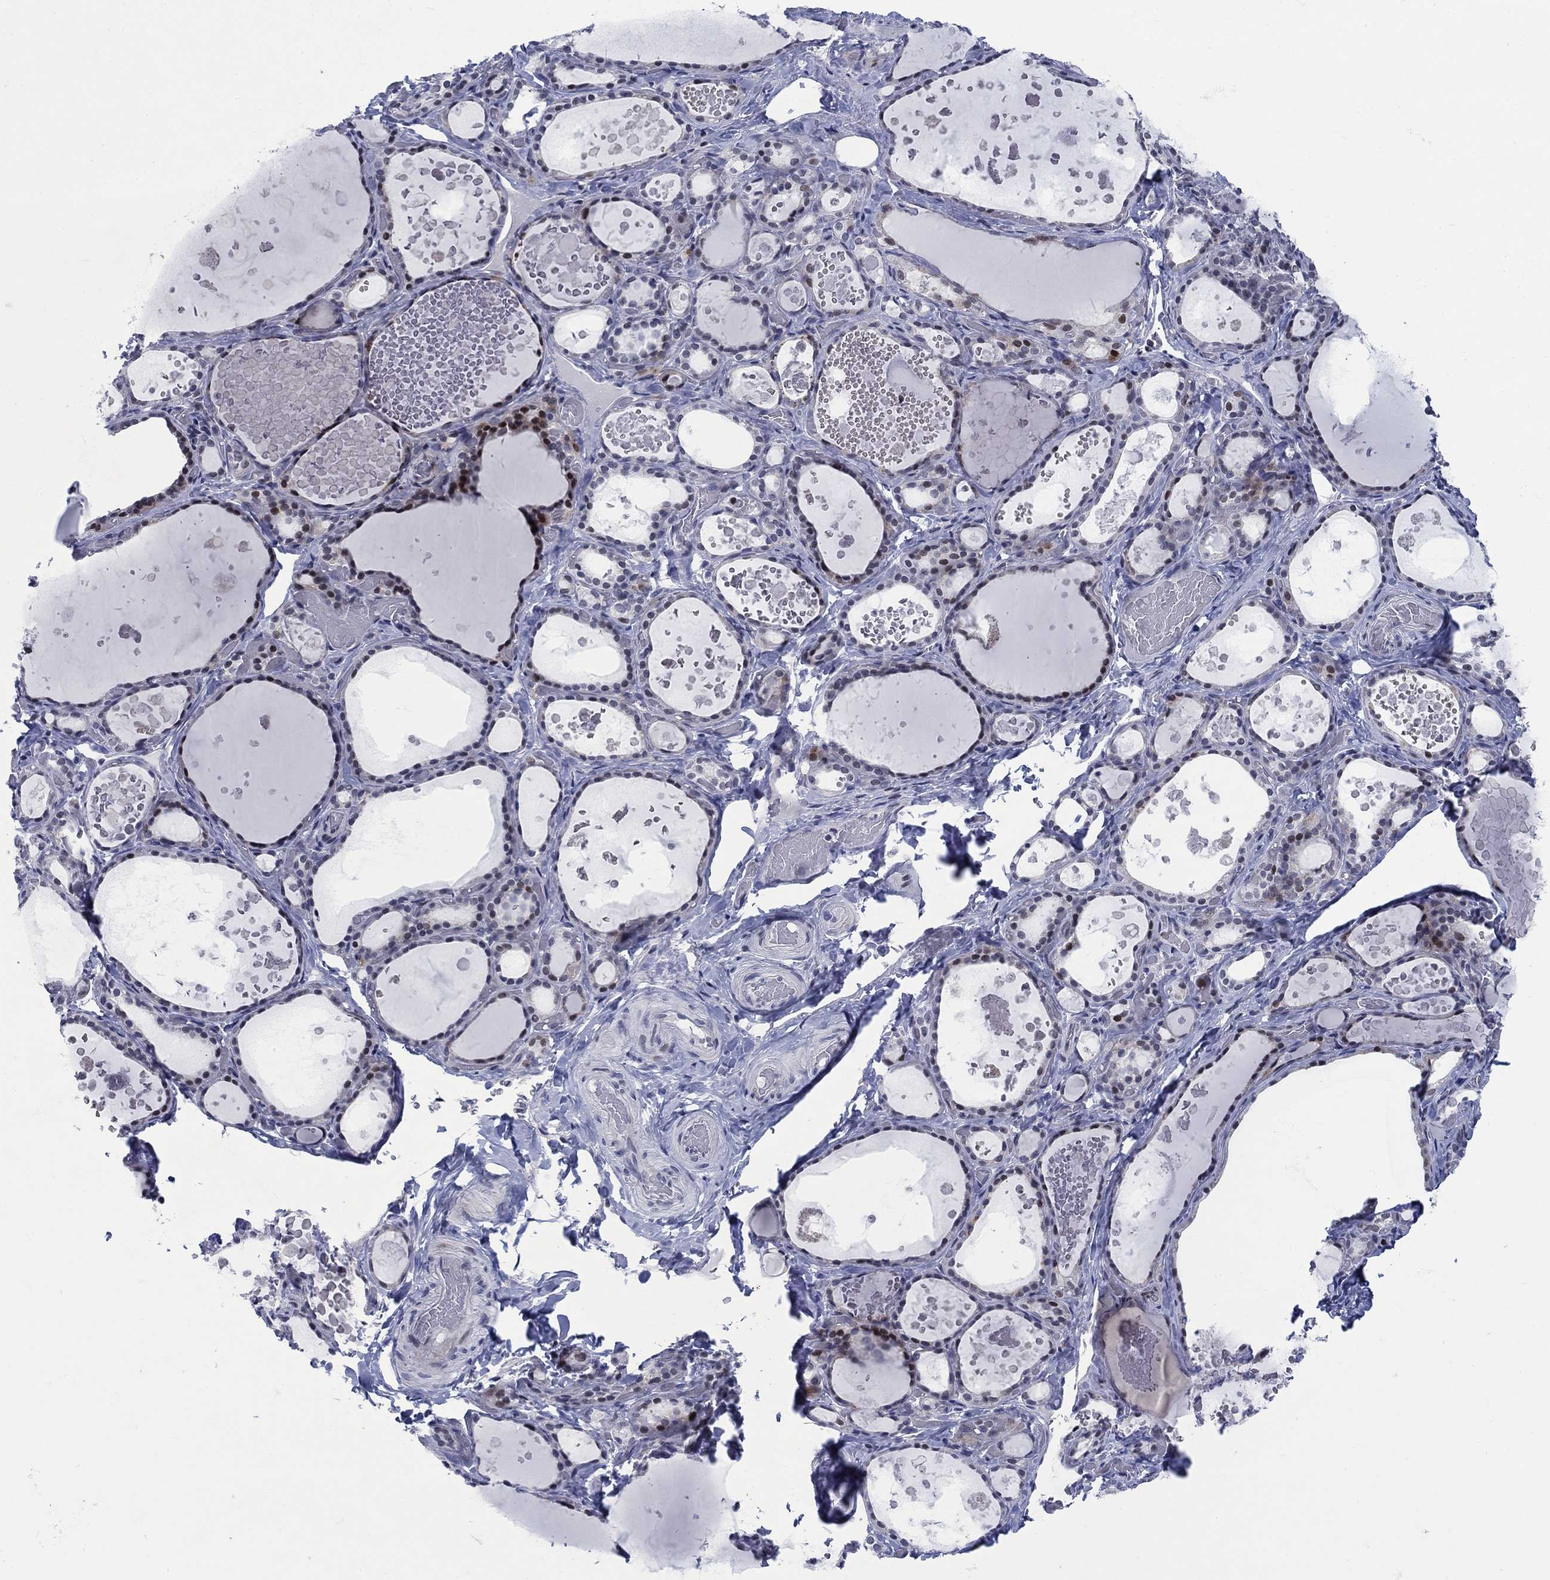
{"staining": {"intensity": "strong", "quantity": "<25%", "location": "nuclear"}, "tissue": "thyroid gland", "cell_type": "Glandular cells", "image_type": "normal", "snomed": [{"axis": "morphology", "description": "Normal tissue, NOS"}, {"axis": "topography", "description": "Thyroid gland"}], "caption": "A brown stain labels strong nuclear expression of a protein in glandular cells of unremarkable human thyroid gland. (brown staining indicates protein expression, while blue staining denotes nuclei).", "gene": "NEU3", "patient": {"sex": "female", "age": 56}}